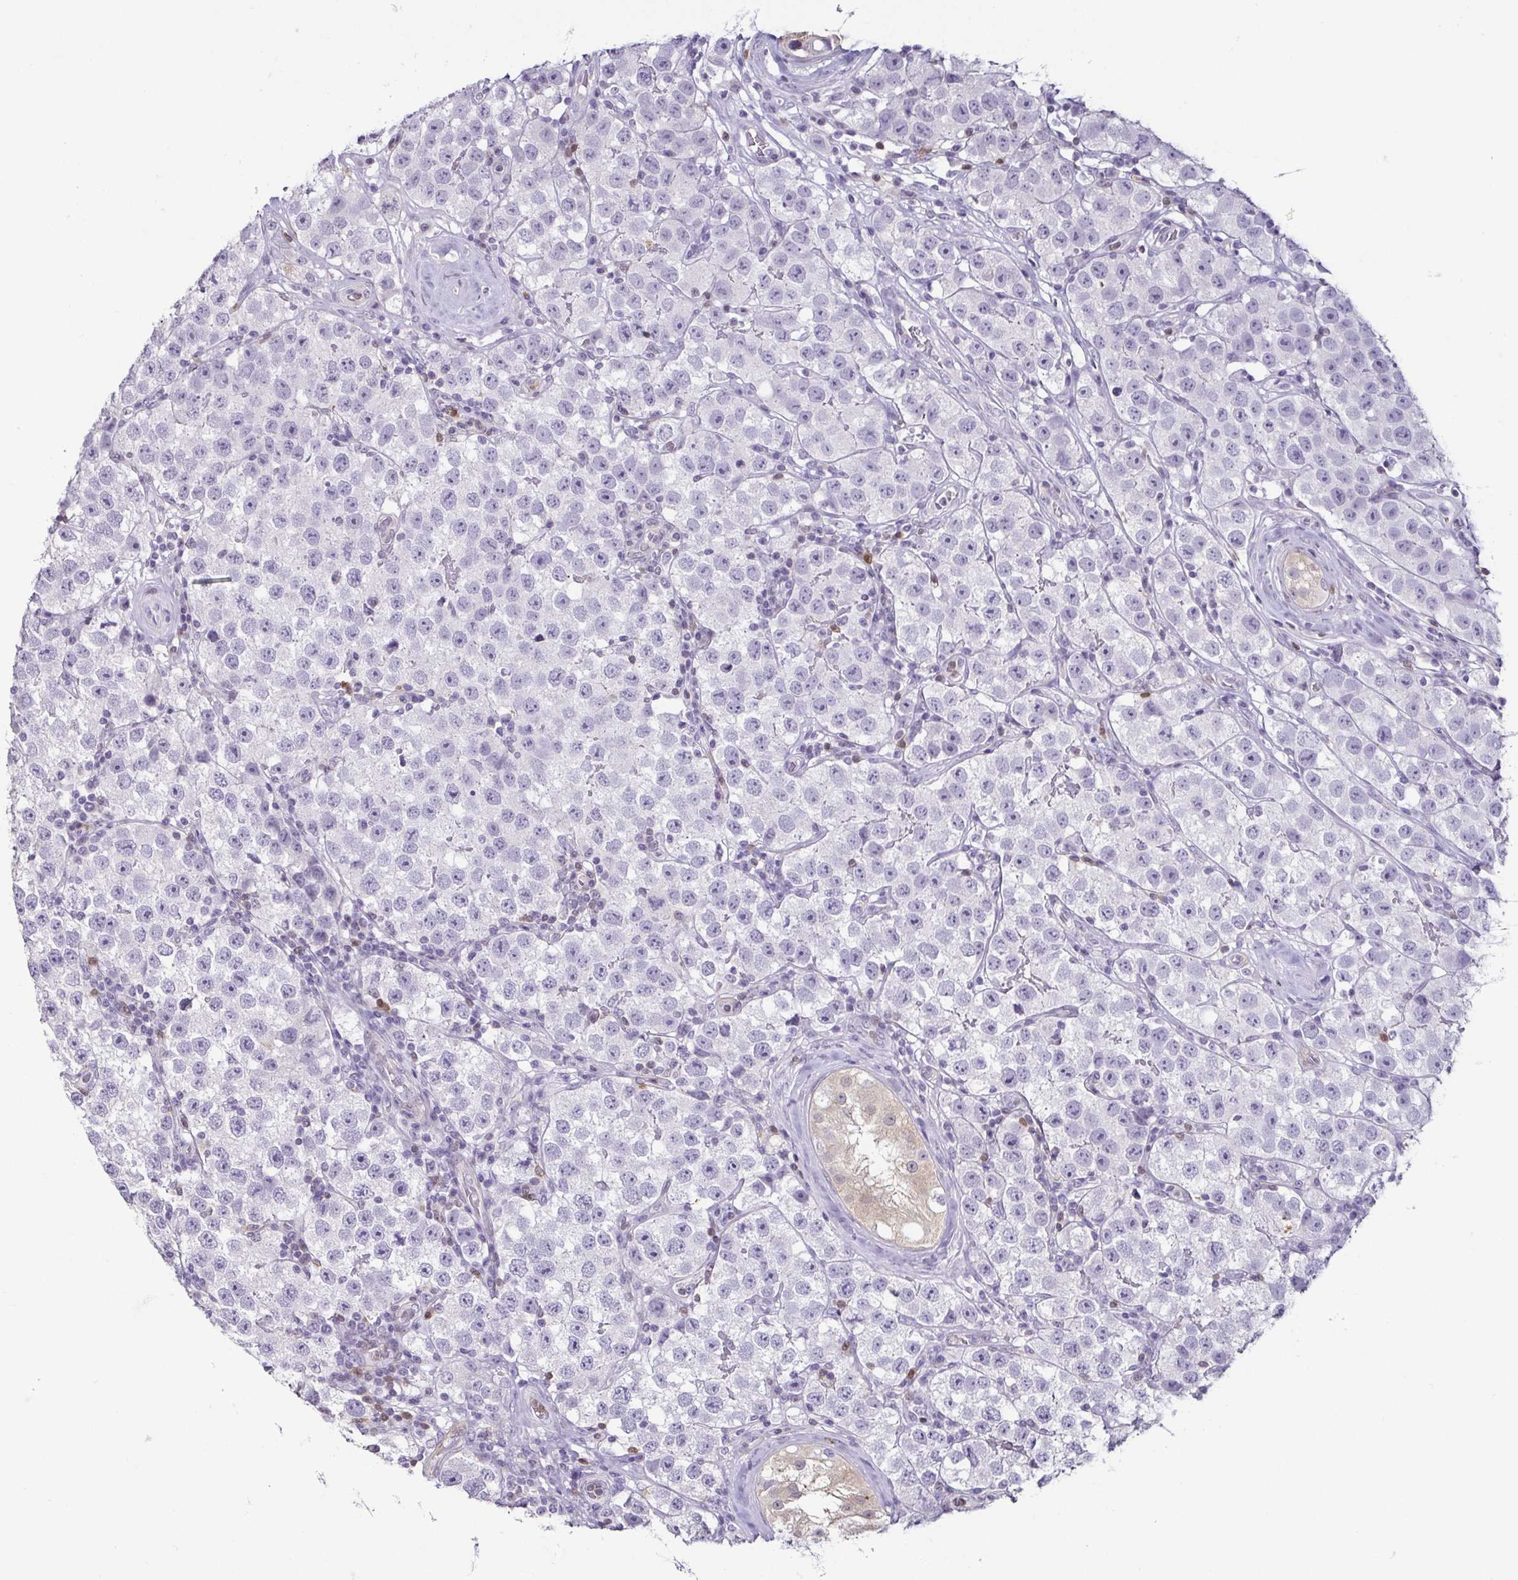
{"staining": {"intensity": "negative", "quantity": "none", "location": "none"}, "tissue": "testis cancer", "cell_type": "Tumor cells", "image_type": "cancer", "snomed": [{"axis": "morphology", "description": "Seminoma, NOS"}, {"axis": "topography", "description": "Testis"}], "caption": "IHC image of testis cancer stained for a protein (brown), which exhibits no positivity in tumor cells.", "gene": "HOPX", "patient": {"sex": "male", "age": 34}}